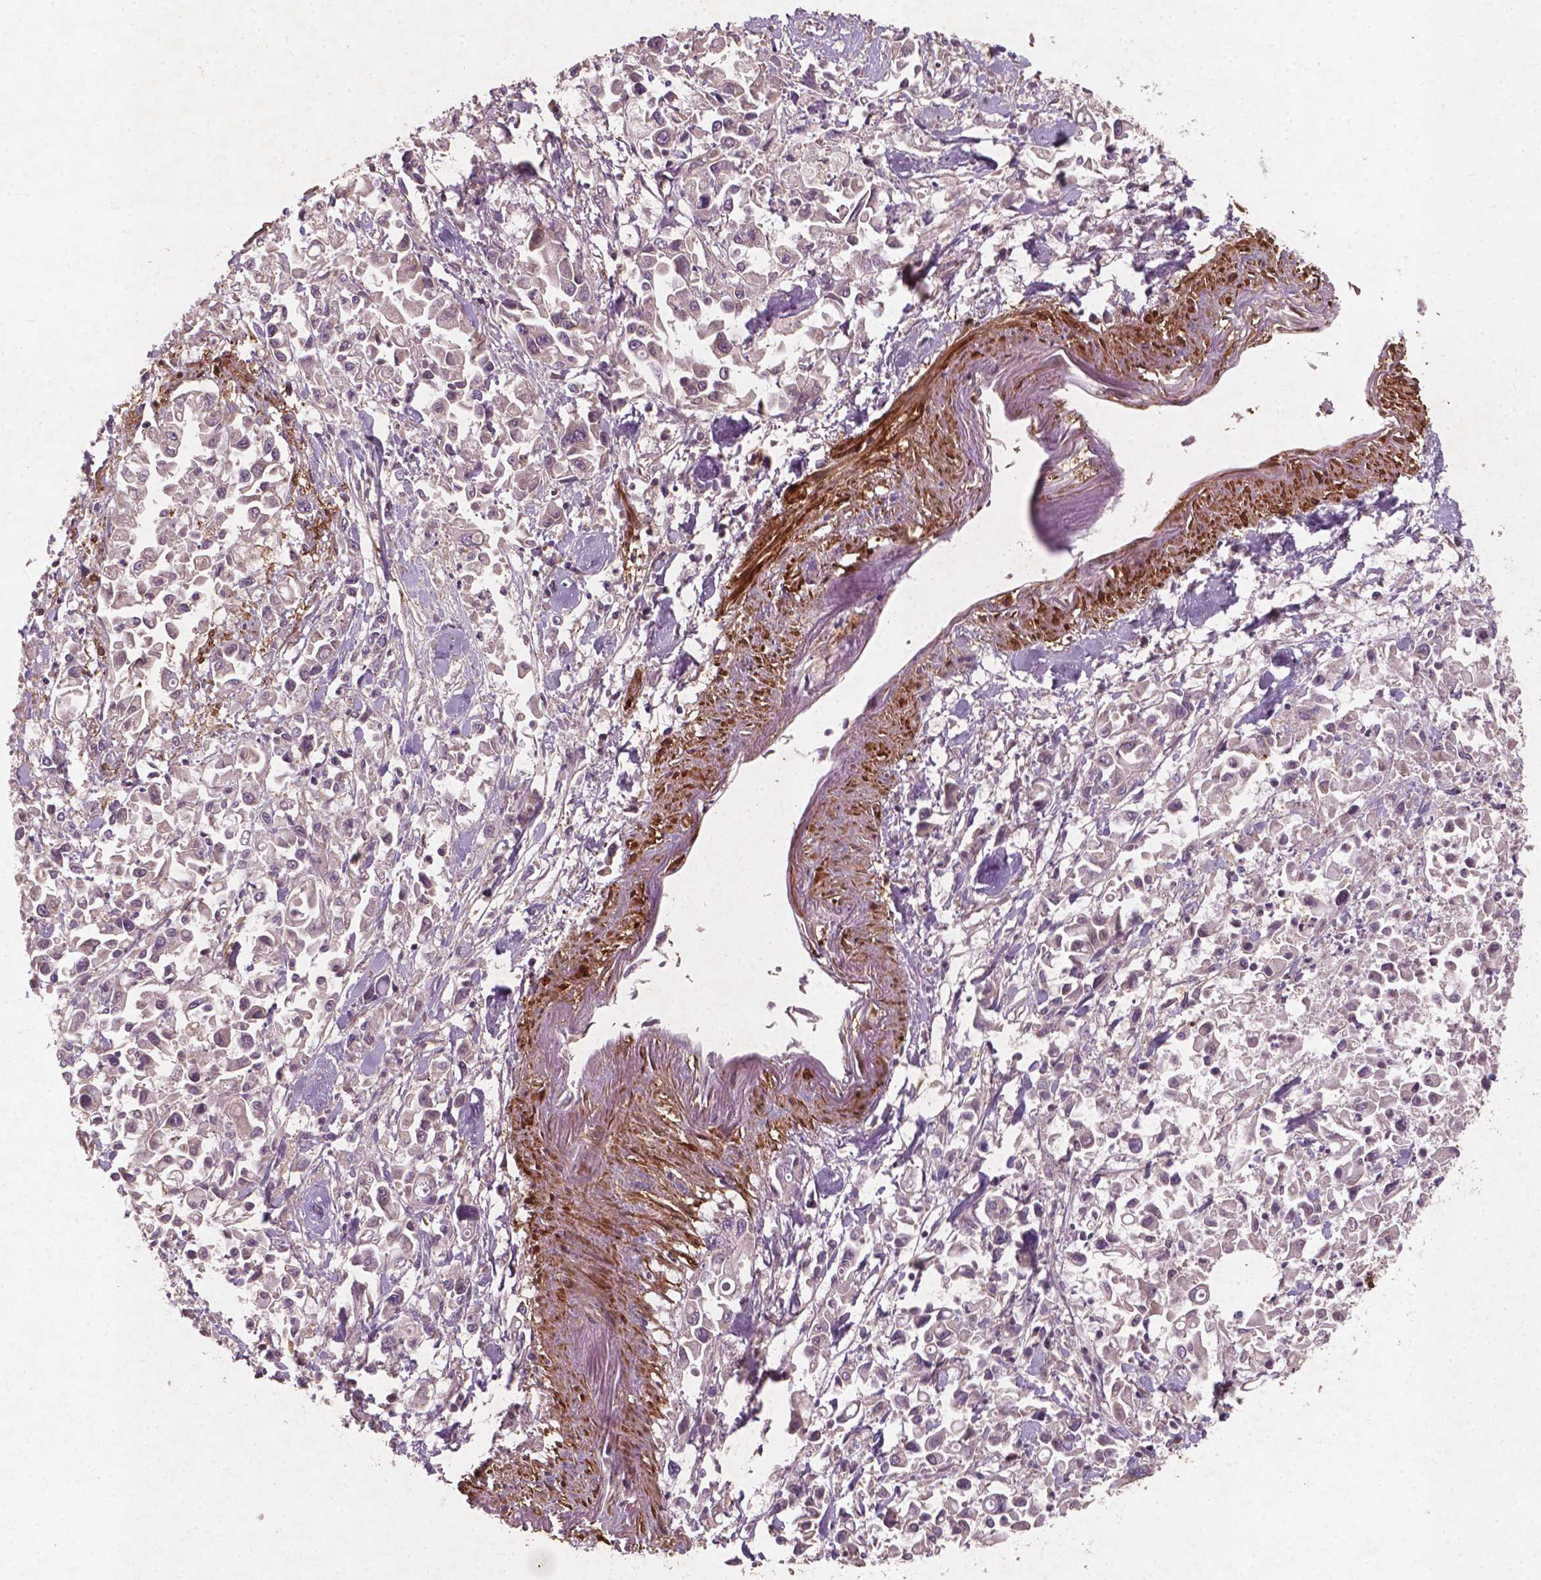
{"staining": {"intensity": "negative", "quantity": "none", "location": "none"}, "tissue": "pancreatic cancer", "cell_type": "Tumor cells", "image_type": "cancer", "snomed": [{"axis": "morphology", "description": "Adenocarcinoma, NOS"}, {"axis": "topography", "description": "Pancreas"}], "caption": "A high-resolution image shows immunohistochemistry (IHC) staining of pancreatic adenocarcinoma, which displays no significant expression in tumor cells. (DAB IHC with hematoxylin counter stain).", "gene": "CYFIP2", "patient": {"sex": "female", "age": 83}}